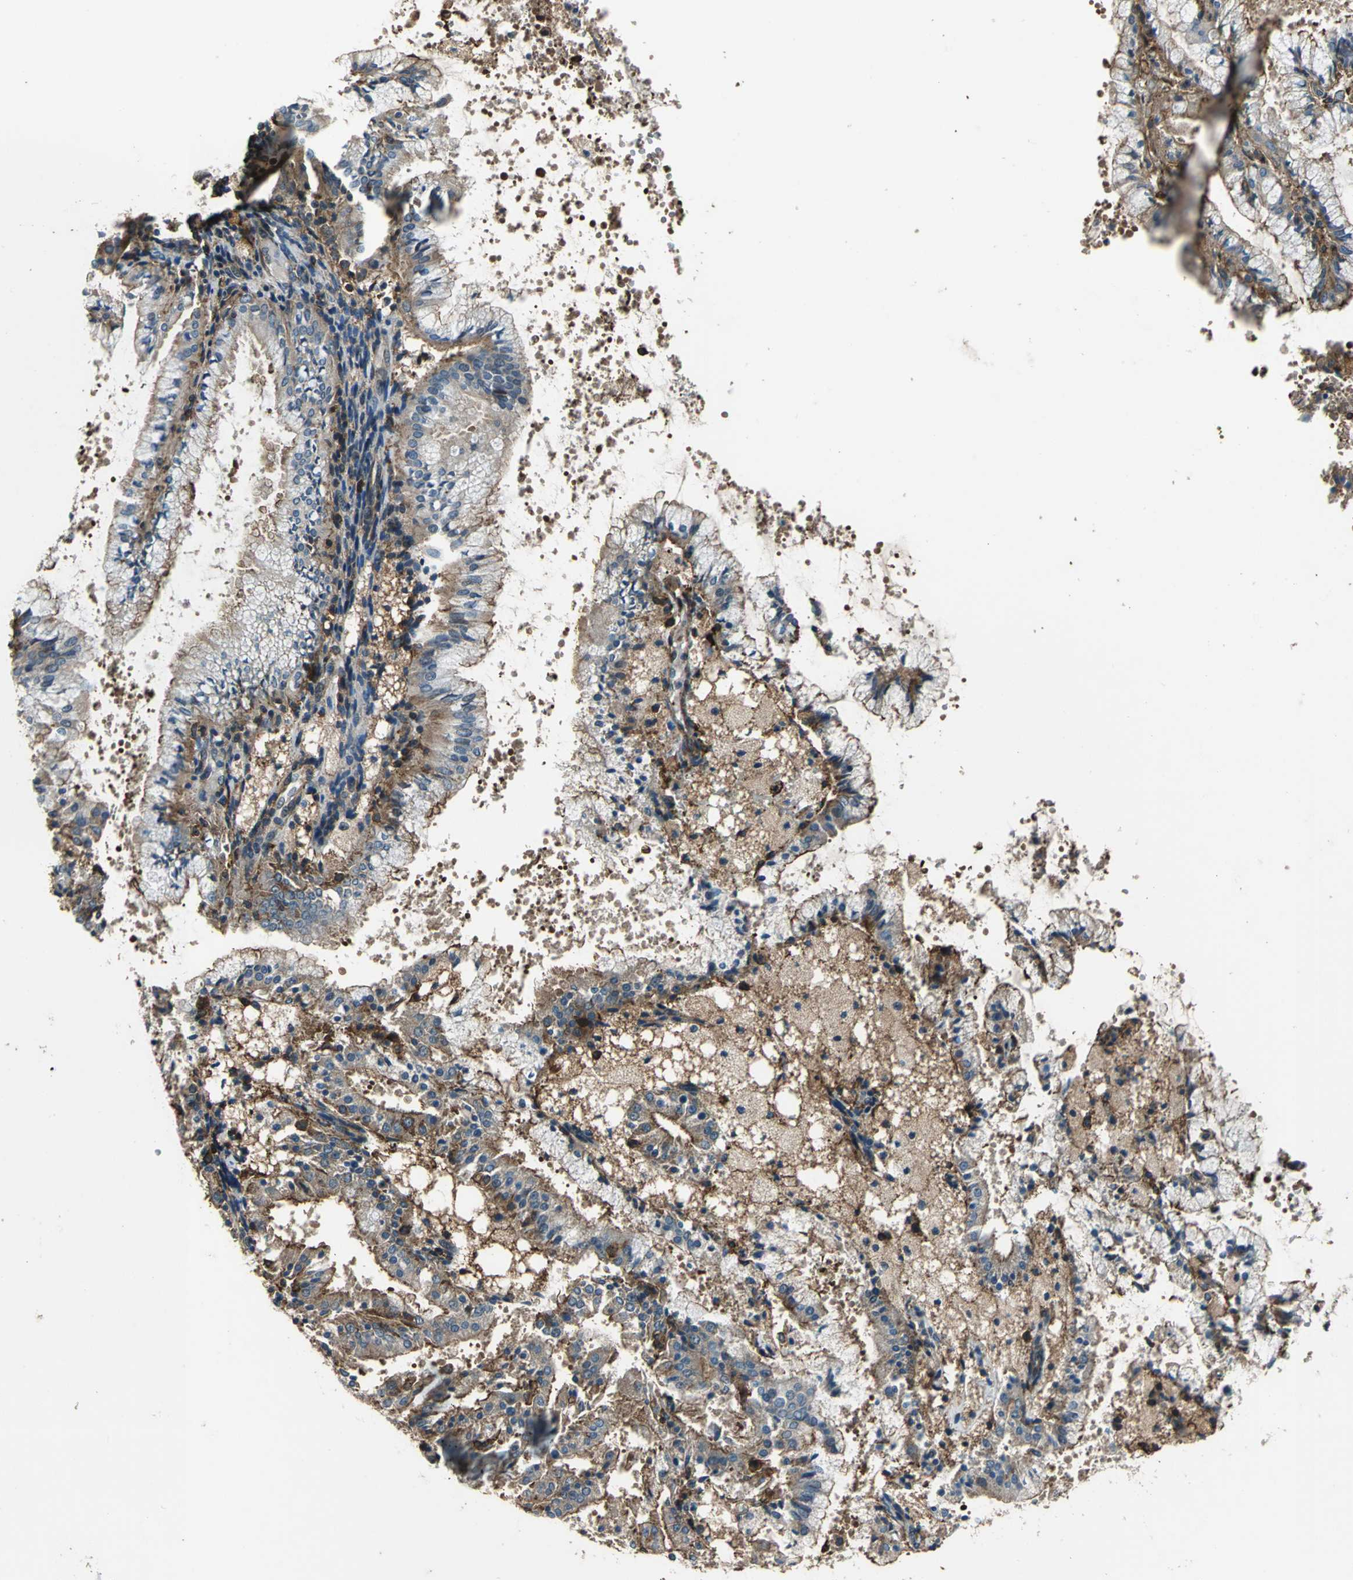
{"staining": {"intensity": "moderate", "quantity": ">75%", "location": "cytoplasmic/membranous"}, "tissue": "endometrial cancer", "cell_type": "Tumor cells", "image_type": "cancer", "snomed": [{"axis": "morphology", "description": "Adenocarcinoma, NOS"}, {"axis": "topography", "description": "Endometrium"}], "caption": "A histopathology image of endometrial adenocarcinoma stained for a protein shows moderate cytoplasmic/membranous brown staining in tumor cells.", "gene": "PARVA", "patient": {"sex": "female", "age": 63}}